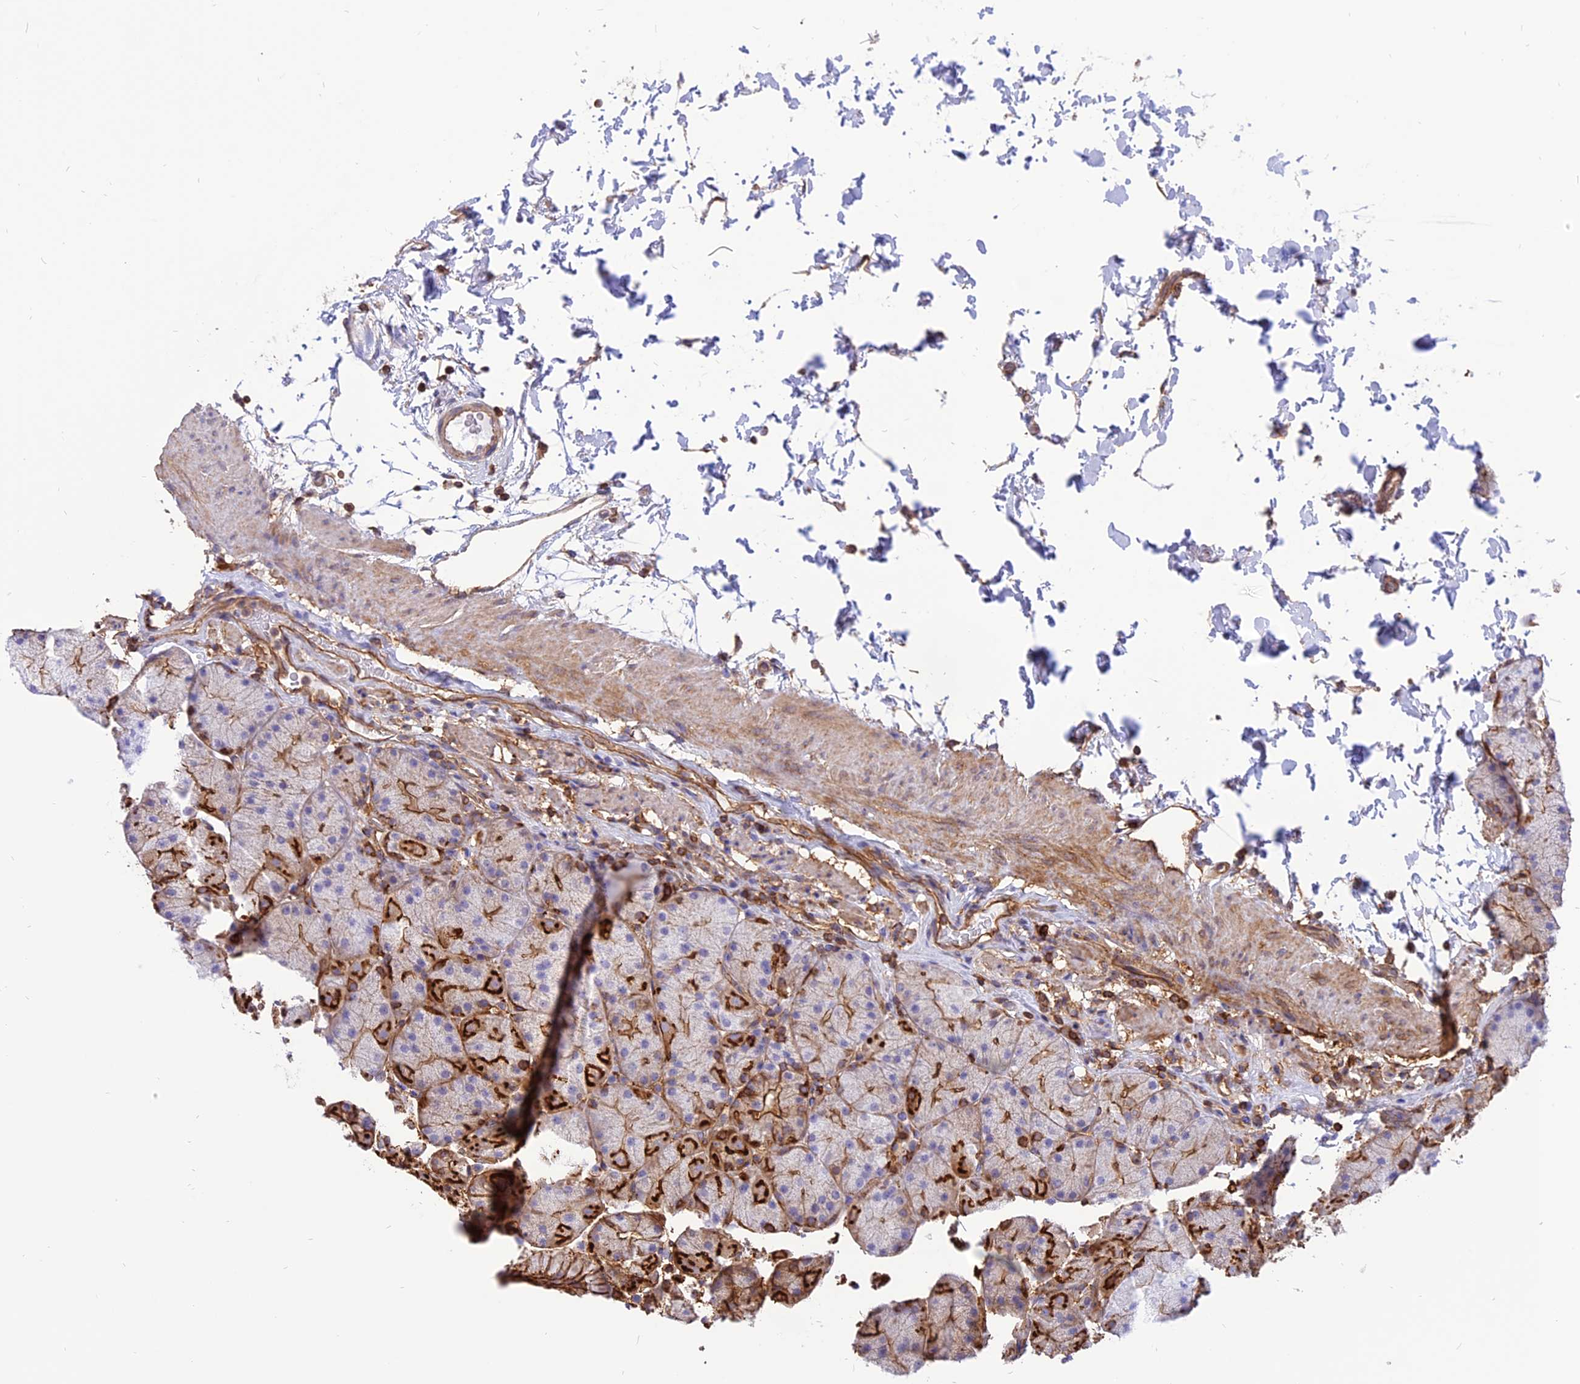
{"staining": {"intensity": "strong", "quantity": "25%-75%", "location": "cytoplasmic/membranous"}, "tissue": "stomach", "cell_type": "Glandular cells", "image_type": "normal", "snomed": [{"axis": "morphology", "description": "Normal tissue, NOS"}, {"axis": "topography", "description": "Stomach, upper"}, {"axis": "topography", "description": "Stomach, lower"}], "caption": "This micrograph displays immunohistochemistry (IHC) staining of benign human stomach, with high strong cytoplasmic/membranous staining in approximately 25%-75% of glandular cells.", "gene": "SEPTIN9", "patient": {"sex": "male", "age": 67}}